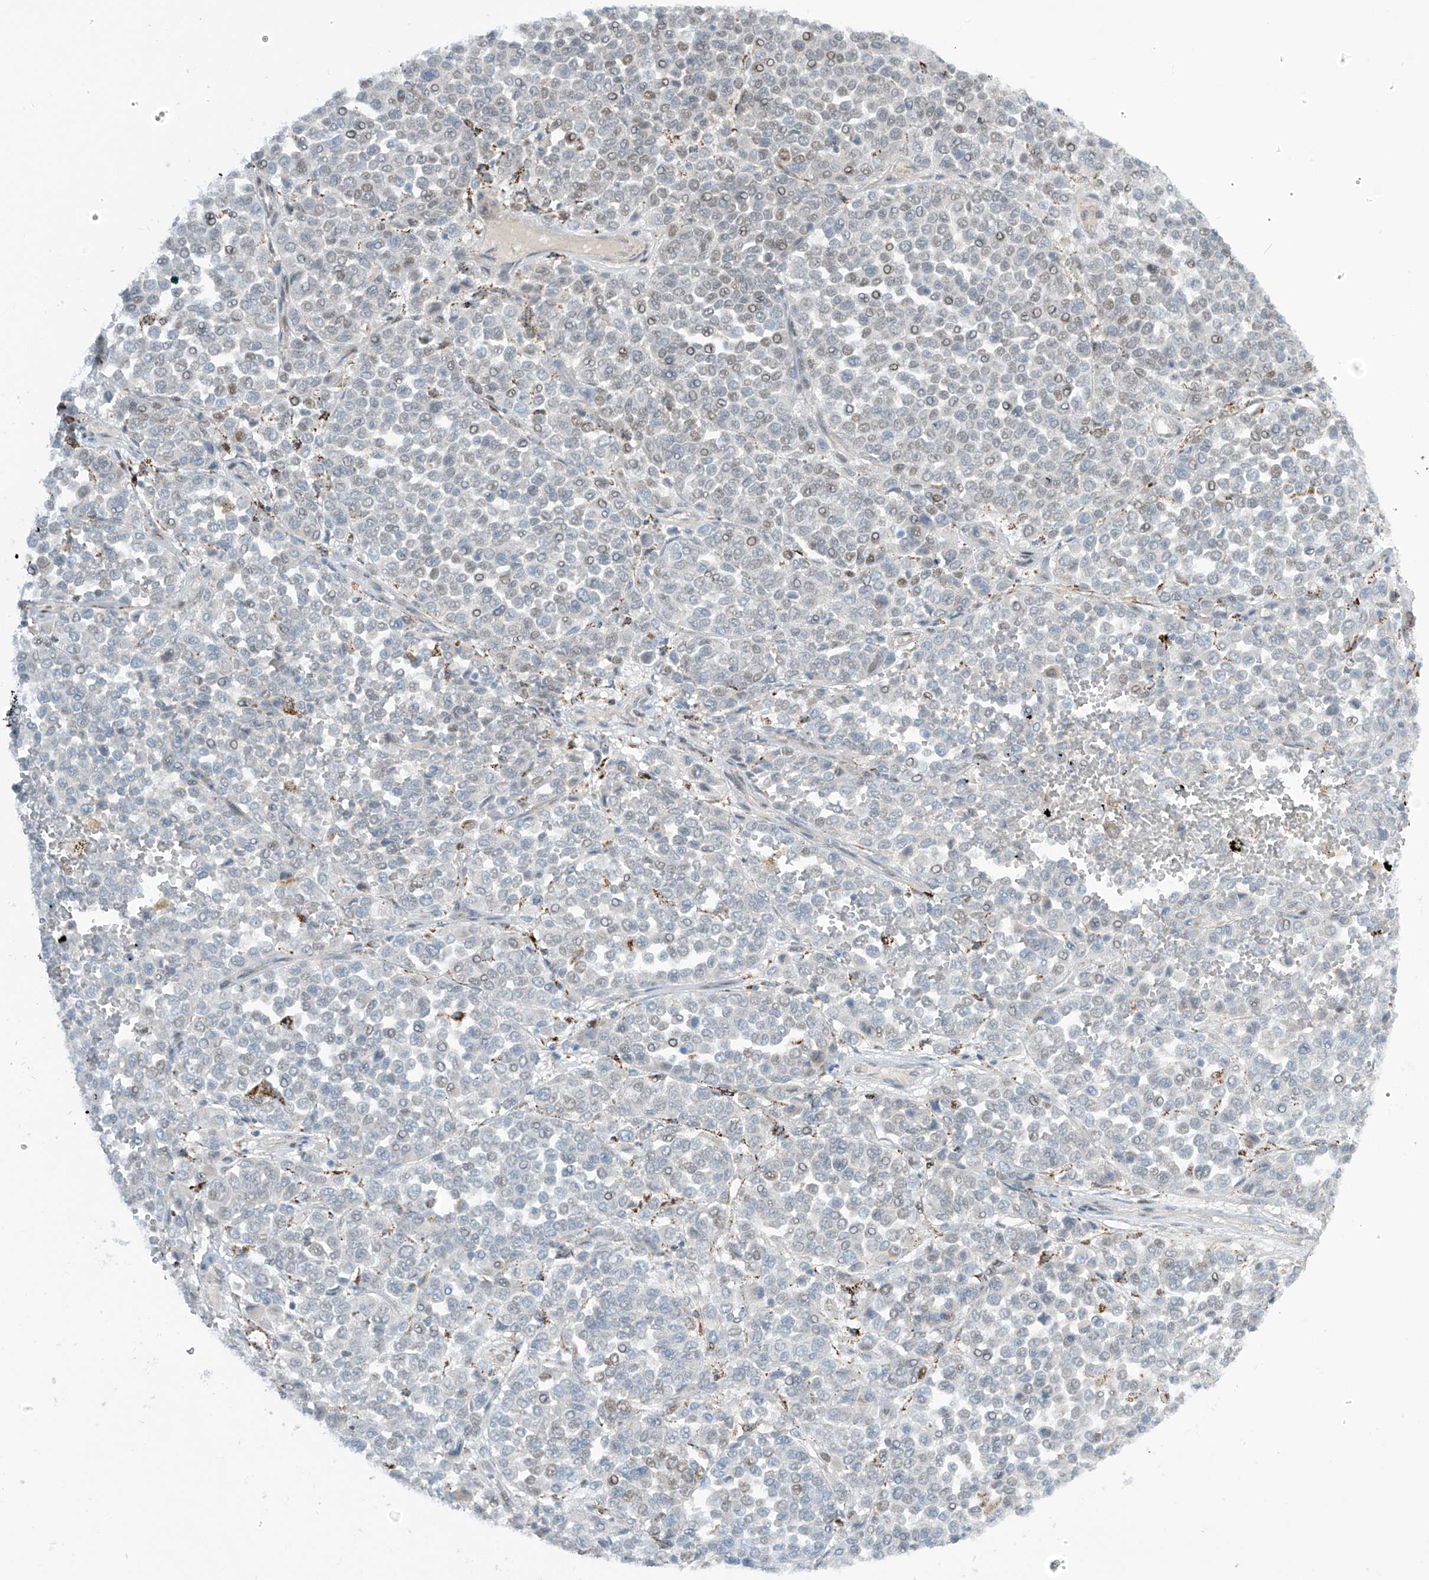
{"staining": {"intensity": "negative", "quantity": "none", "location": "none"}, "tissue": "melanoma", "cell_type": "Tumor cells", "image_type": "cancer", "snomed": [{"axis": "morphology", "description": "Malignant melanoma, Metastatic site"}, {"axis": "topography", "description": "Pancreas"}], "caption": "Malignant melanoma (metastatic site) stained for a protein using immunohistochemistry displays no expression tumor cells.", "gene": "PM20D2", "patient": {"sex": "female", "age": 30}}